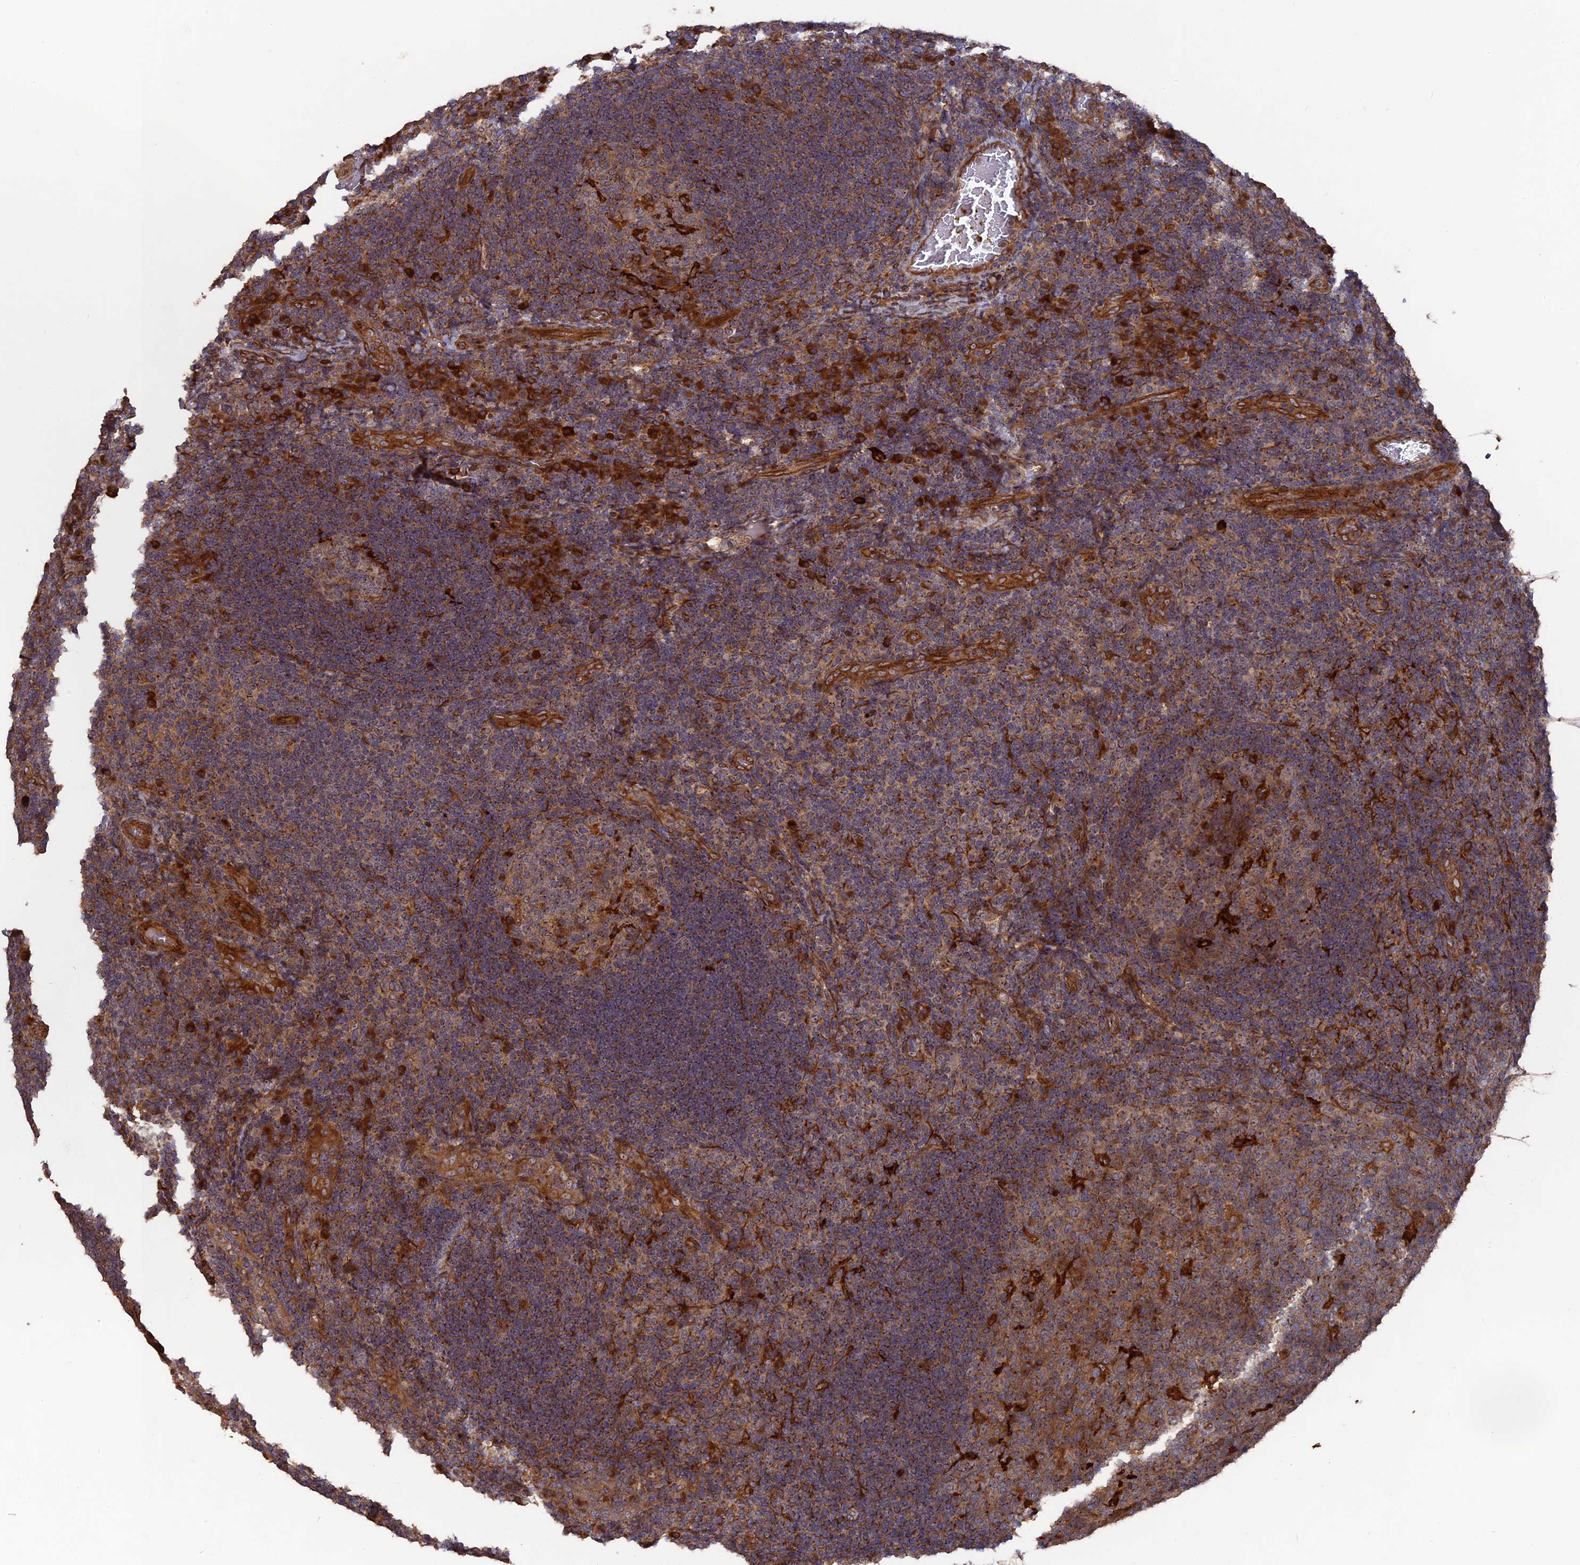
{"staining": {"intensity": "strong", "quantity": "<25%", "location": "cytoplasmic/membranous"}, "tissue": "tonsil", "cell_type": "Germinal center cells", "image_type": "normal", "snomed": [{"axis": "morphology", "description": "Normal tissue, NOS"}, {"axis": "topography", "description": "Tonsil"}], "caption": "Immunohistochemistry micrograph of normal human tonsil stained for a protein (brown), which exhibits medium levels of strong cytoplasmic/membranous staining in approximately <25% of germinal center cells.", "gene": "DEF8", "patient": {"sex": "male", "age": 17}}